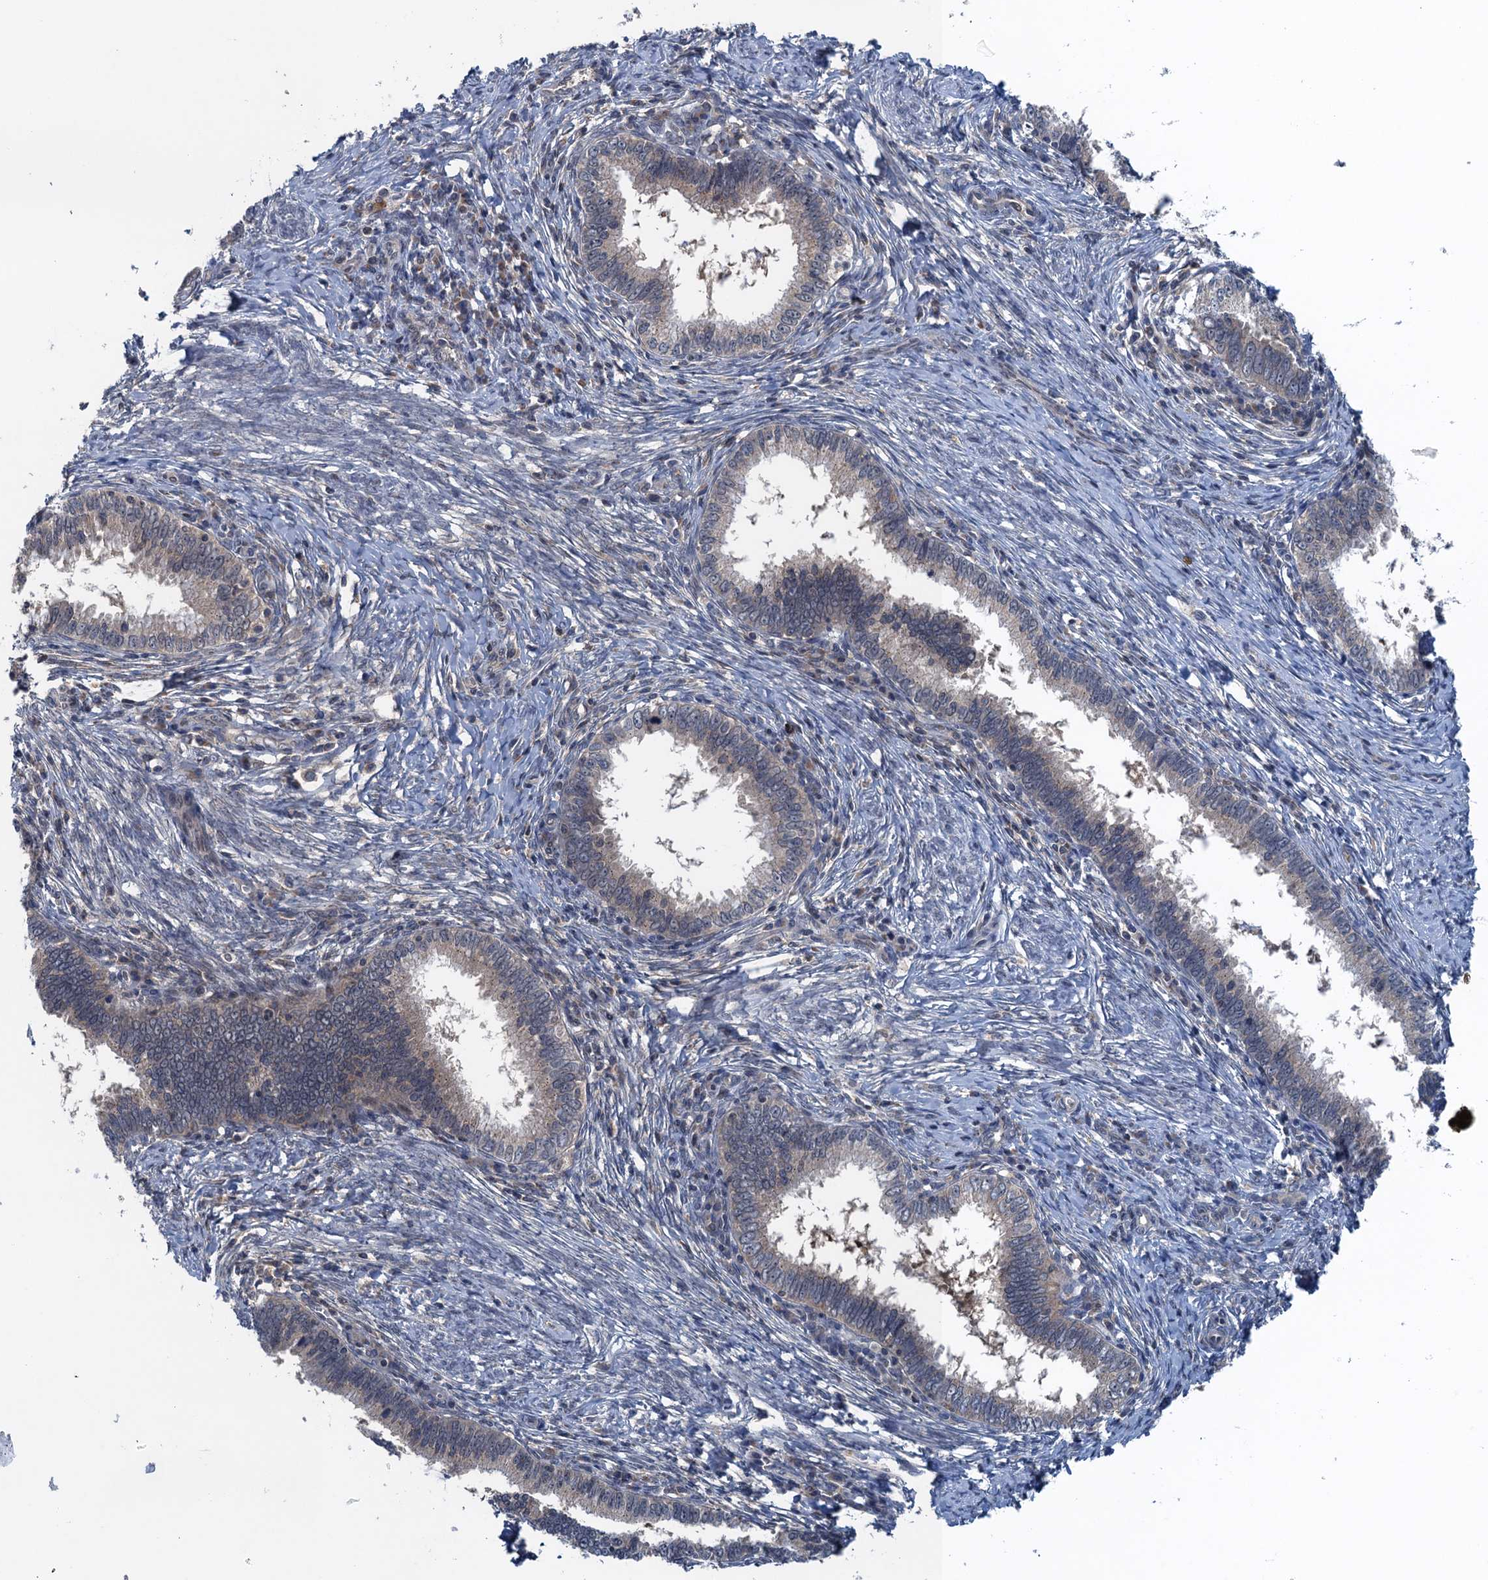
{"staining": {"intensity": "weak", "quantity": "<25%", "location": "cytoplasmic/membranous"}, "tissue": "cervical cancer", "cell_type": "Tumor cells", "image_type": "cancer", "snomed": [{"axis": "morphology", "description": "Adenocarcinoma, NOS"}, {"axis": "topography", "description": "Cervix"}], "caption": "DAB immunohistochemical staining of human cervical cancer shows no significant positivity in tumor cells.", "gene": "RNF165", "patient": {"sex": "female", "age": 36}}